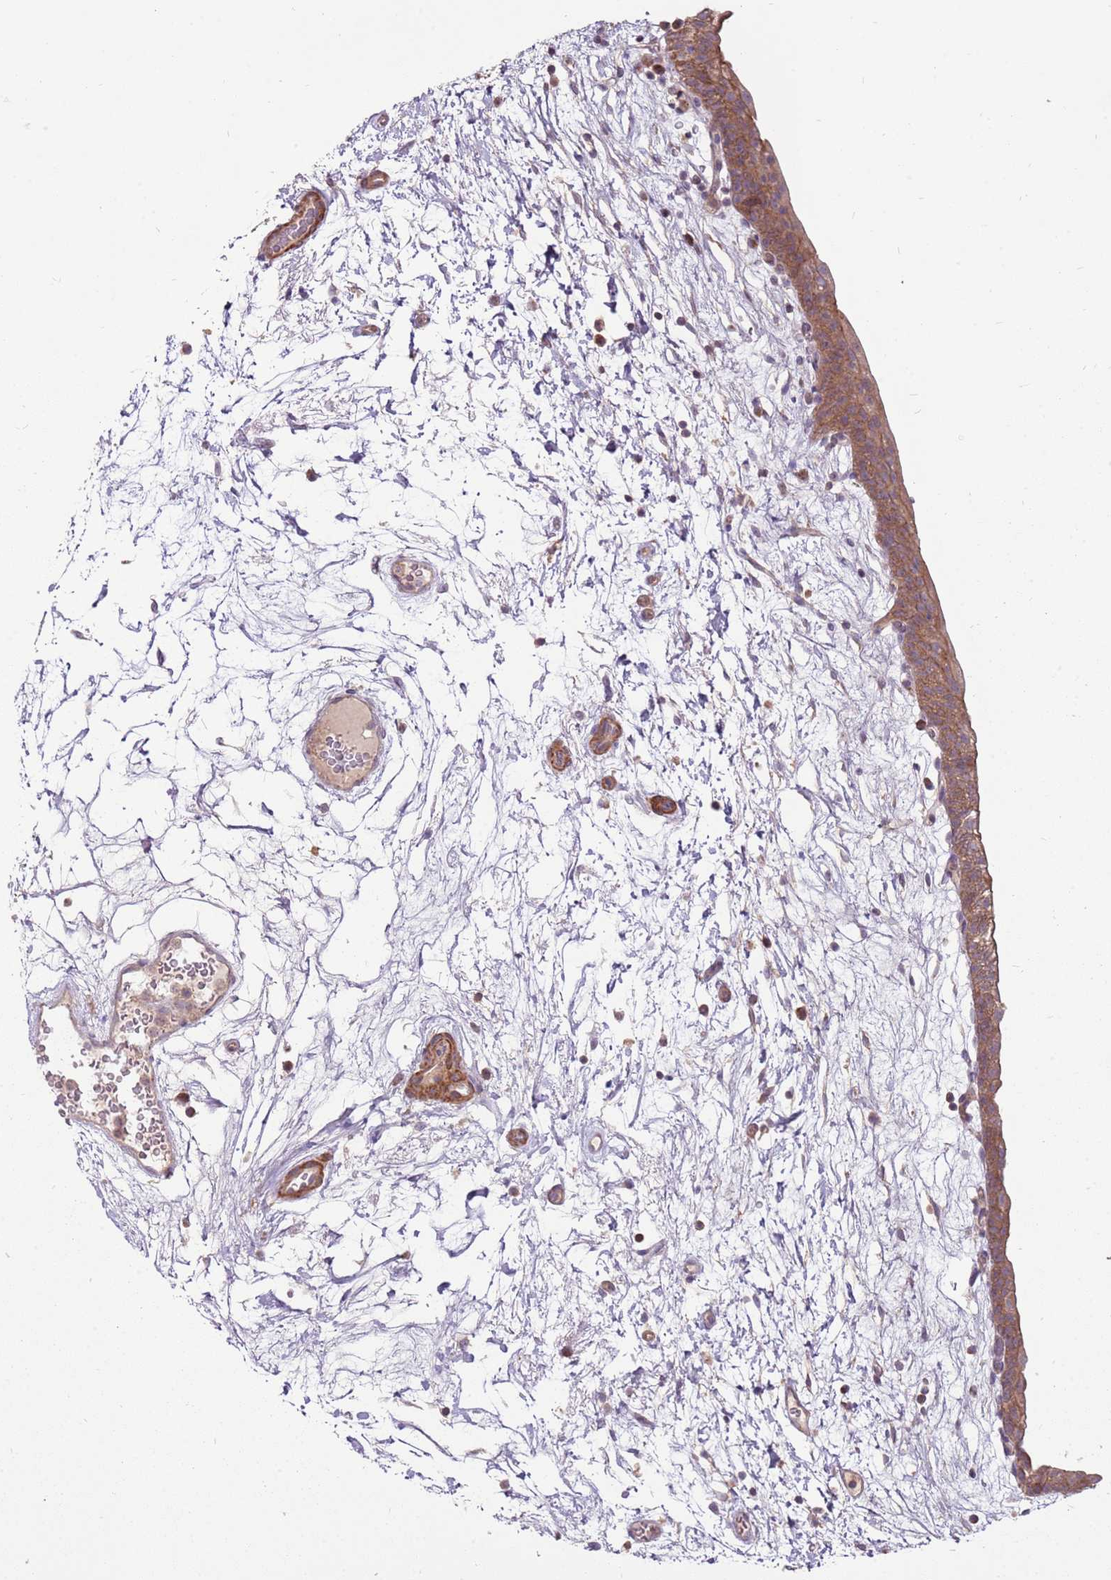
{"staining": {"intensity": "moderate", "quantity": ">75%", "location": "cytoplasmic/membranous"}, "tissue": "urinary bladder", "cell_type": "Urothelial cells", "image_type": "normal", "snomed": [{"axis": "morphology", "description": "Normal tissue, NOS"}, {"axis": "topography", "description": "Urinary bladder"}], "caption": "High-power microscopy captured an immunohistochemistry (IHC) photomicrograph of normal urinary bladder, revealing moderate cytoplasmic/membranous staining in approximately >75% of urothelial cells.", "gene": "SPATA31D1", "patient": {"sex": "male", "age": 83}}